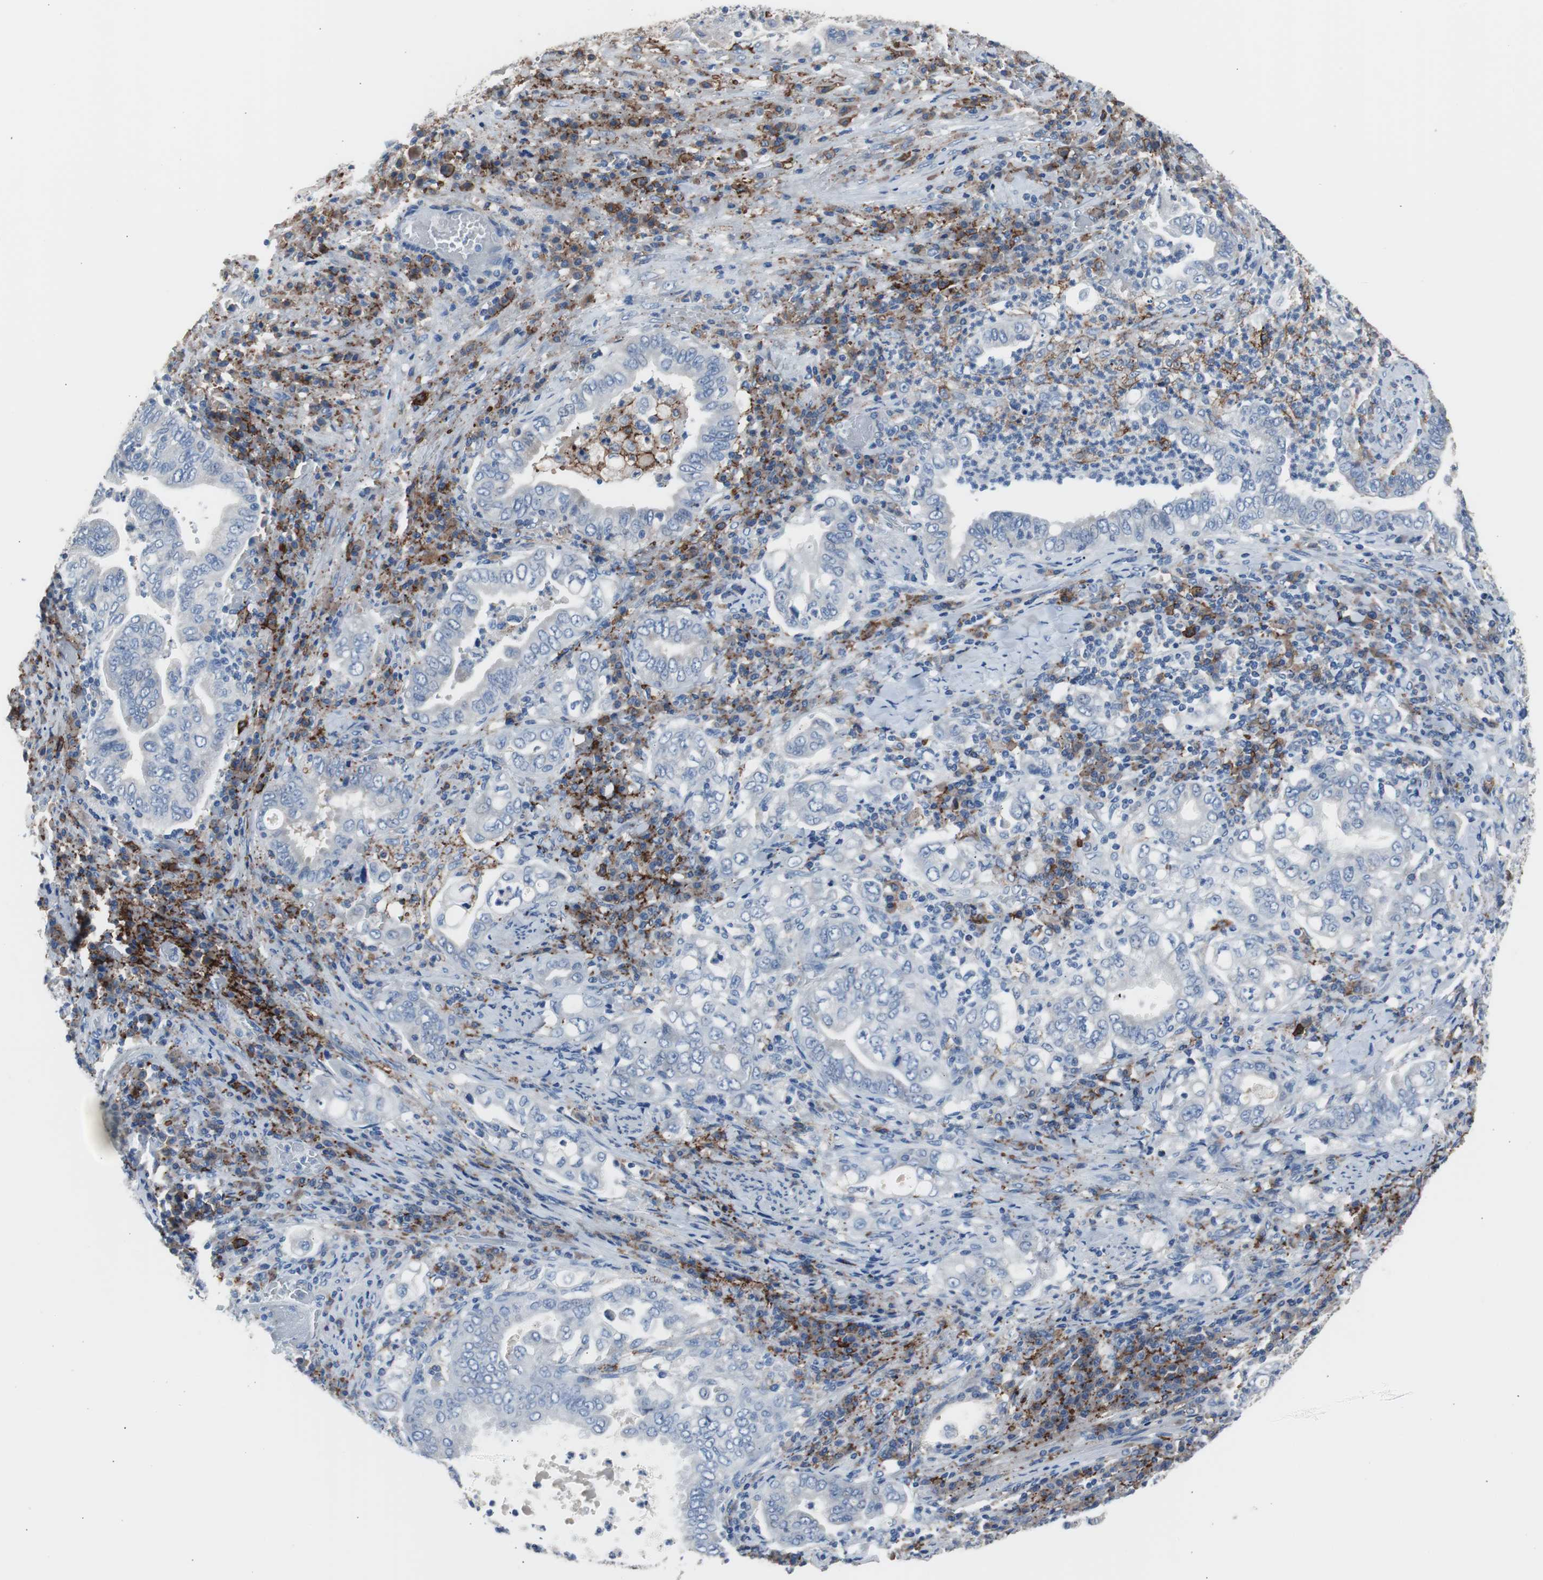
{"staining": {"intensity": "negative", "quantity": "none", "location": "none"}, "tissue": "stomach cancer", "cell_type": "Tumor cells", "image_type": "cancer", "snomed": [{"axis": "morphology", "description": "Normal tissue, NOS"}, {"axis": "morphology", "description": "Adenocarcinoma, NOS"}, {"axis": "topography", "description": "Esophagus"}, {"axis": "topography", "description": "Stomach, upper"}, {"axis": "topography", "description": "Peripheral nerve tissue"}], "caption": "Immunohistochemistry (IHC) histopathology image of human stomach cancer (adenocarcinoma) stained for a protein (brown), which shows no staining in tumor cells. (Brightfield microscopy of DAB (3,3'-diaminobenzidine) immunohistochemistry (IHC) at high magnification).", "gene": "FCGR2B", "patient": {"sex": "male", "age": 62}}